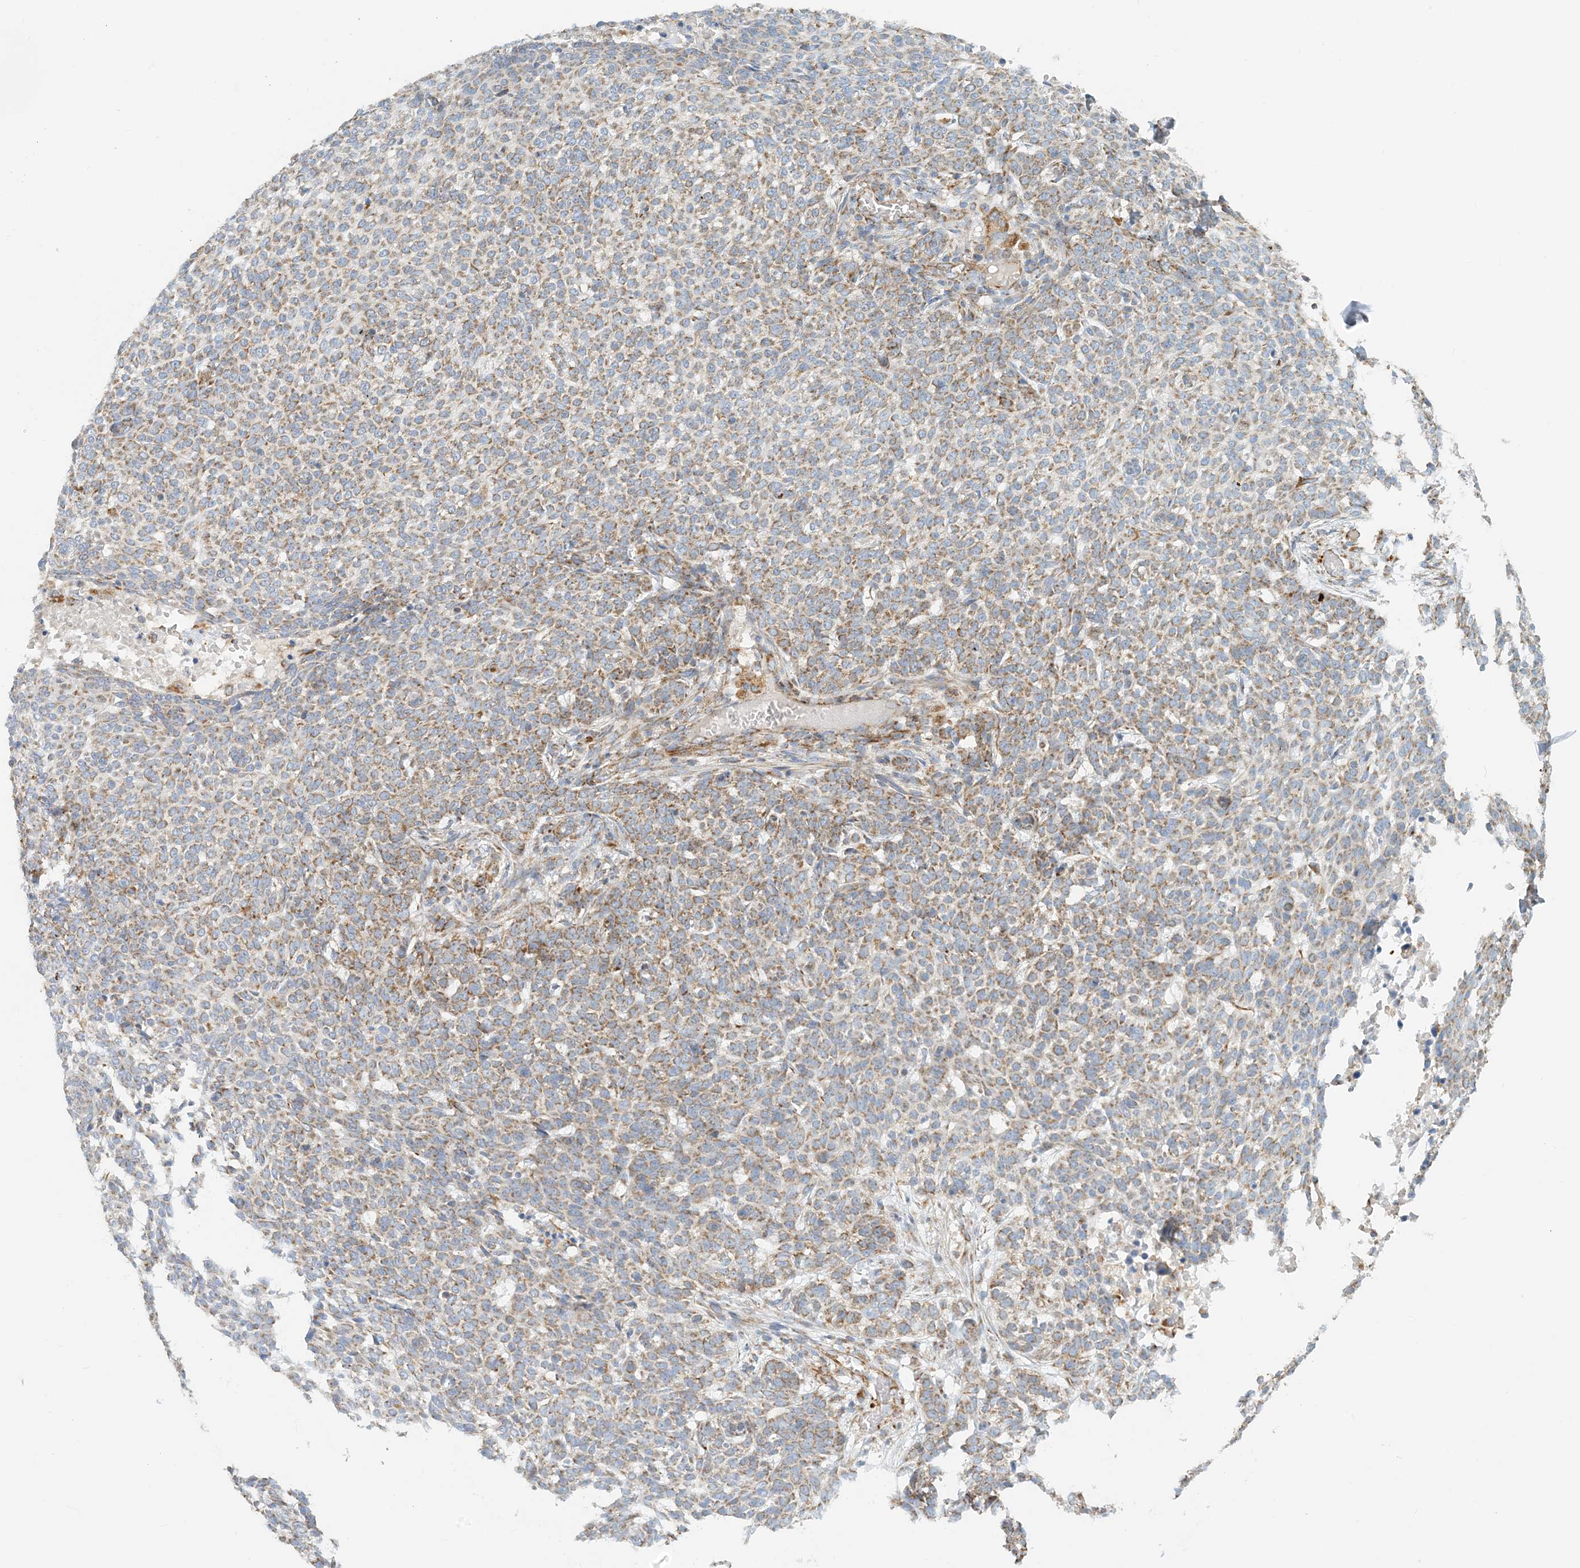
{"staining": {"intensity": "moderate", "quantity": ">75%", "location": "cytoplasmic/membranous"}, "tissue": "skin cancer", "cell_type": "Tumor cells", "image_type": "cancer", "snomed": [{"axis": "morphology", "description": "Basal cell carcinoma"}, {"axis": "topography", "description": "Skin"}], "caption": "Human skin cancer stained for a protein (brown) demonstrates moderate cytoplasmic/membranous positive expression in about >75% of tumor cells.", "gene": "COA3", "patient": {"sex": "male", "age": 85}}